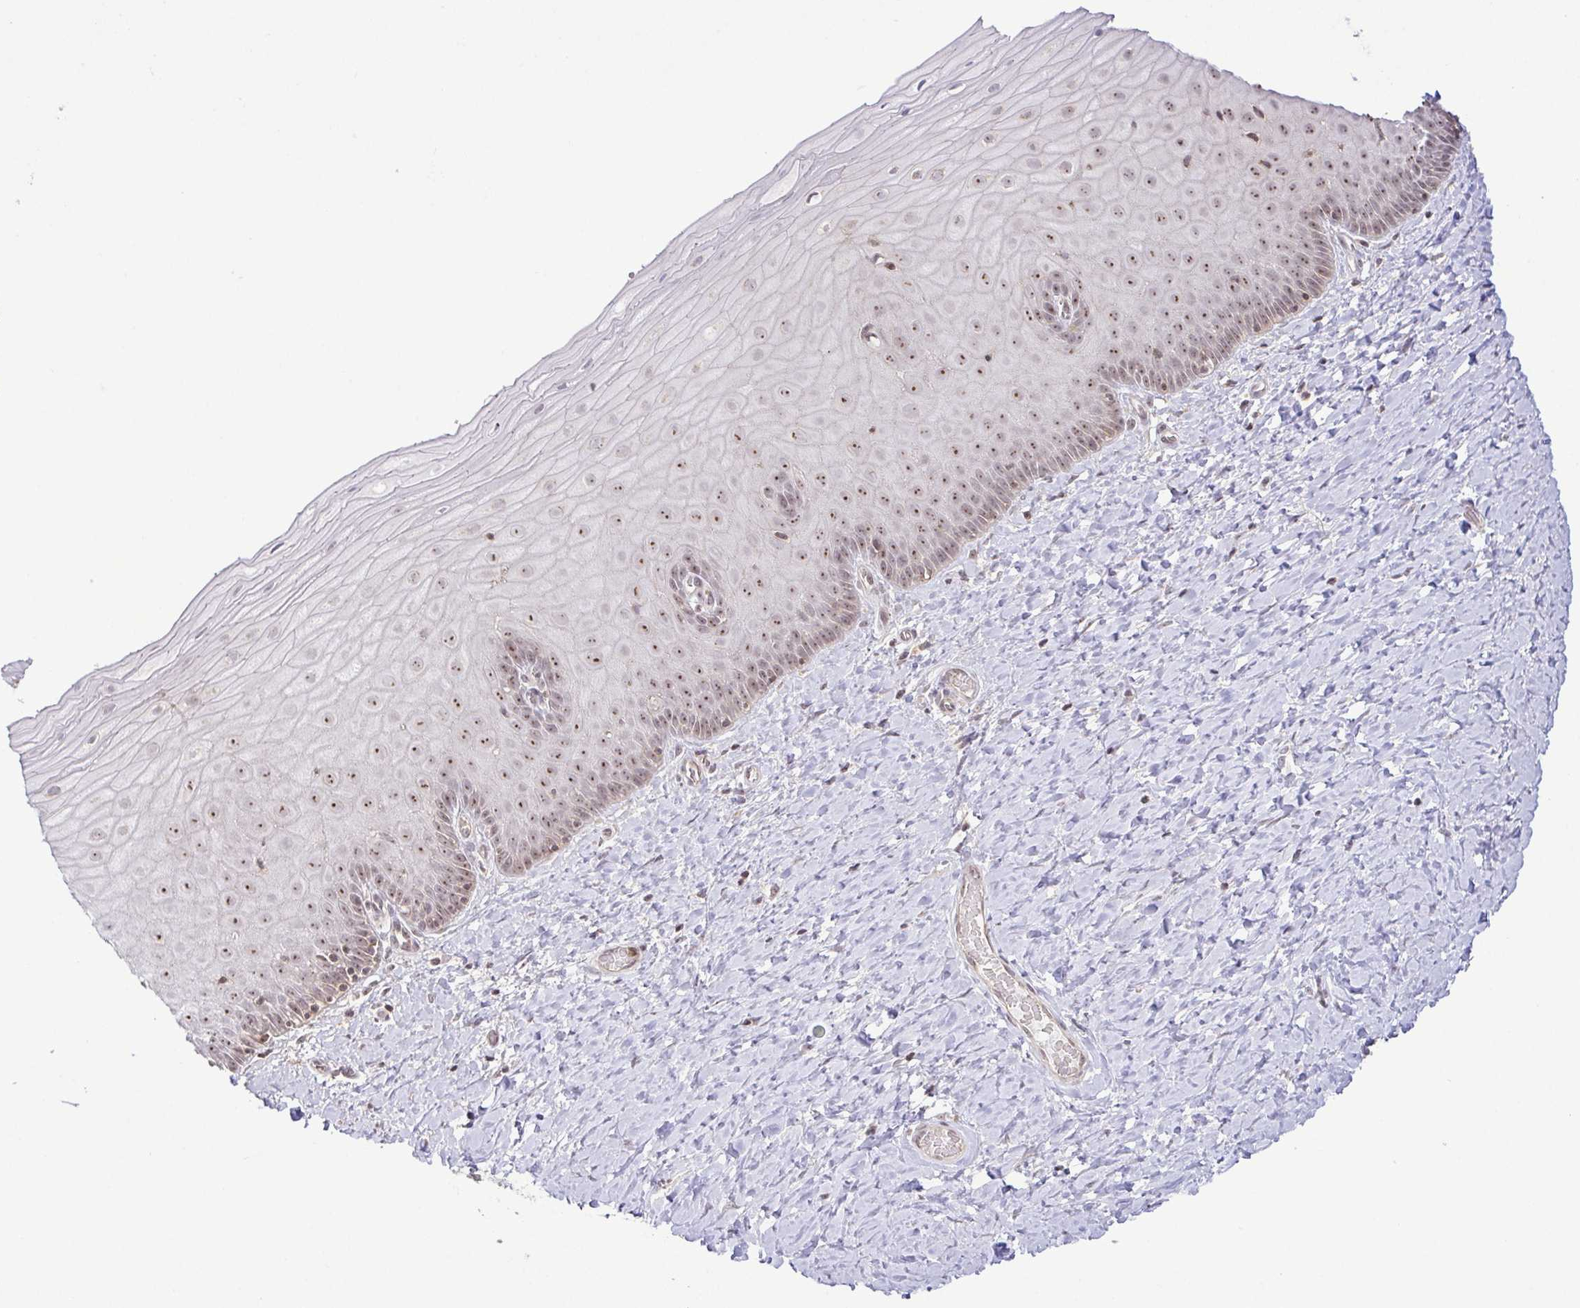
{"staining": {"intensity": "moderate", "quantity": ">75%", "location": "cytoplasmic/membranous,nuclear"}, "tissue": "cervix", "cell_type": "Glandular cells", "image_type": "normal", "snomed": [{"axis": "morphology", "description": "Normal tissue, NOS"}, {"axis": "topography", "description": "Cervix"}], "caption": "Brown immunohistochemical staining in unremarkable human cervix reveals moderate cytoplasmic/membranous,nuclear expression in about >75% of glandular cells.", "gene": "RSL24D1", "patient": {"sex": "female", "age": 37}}